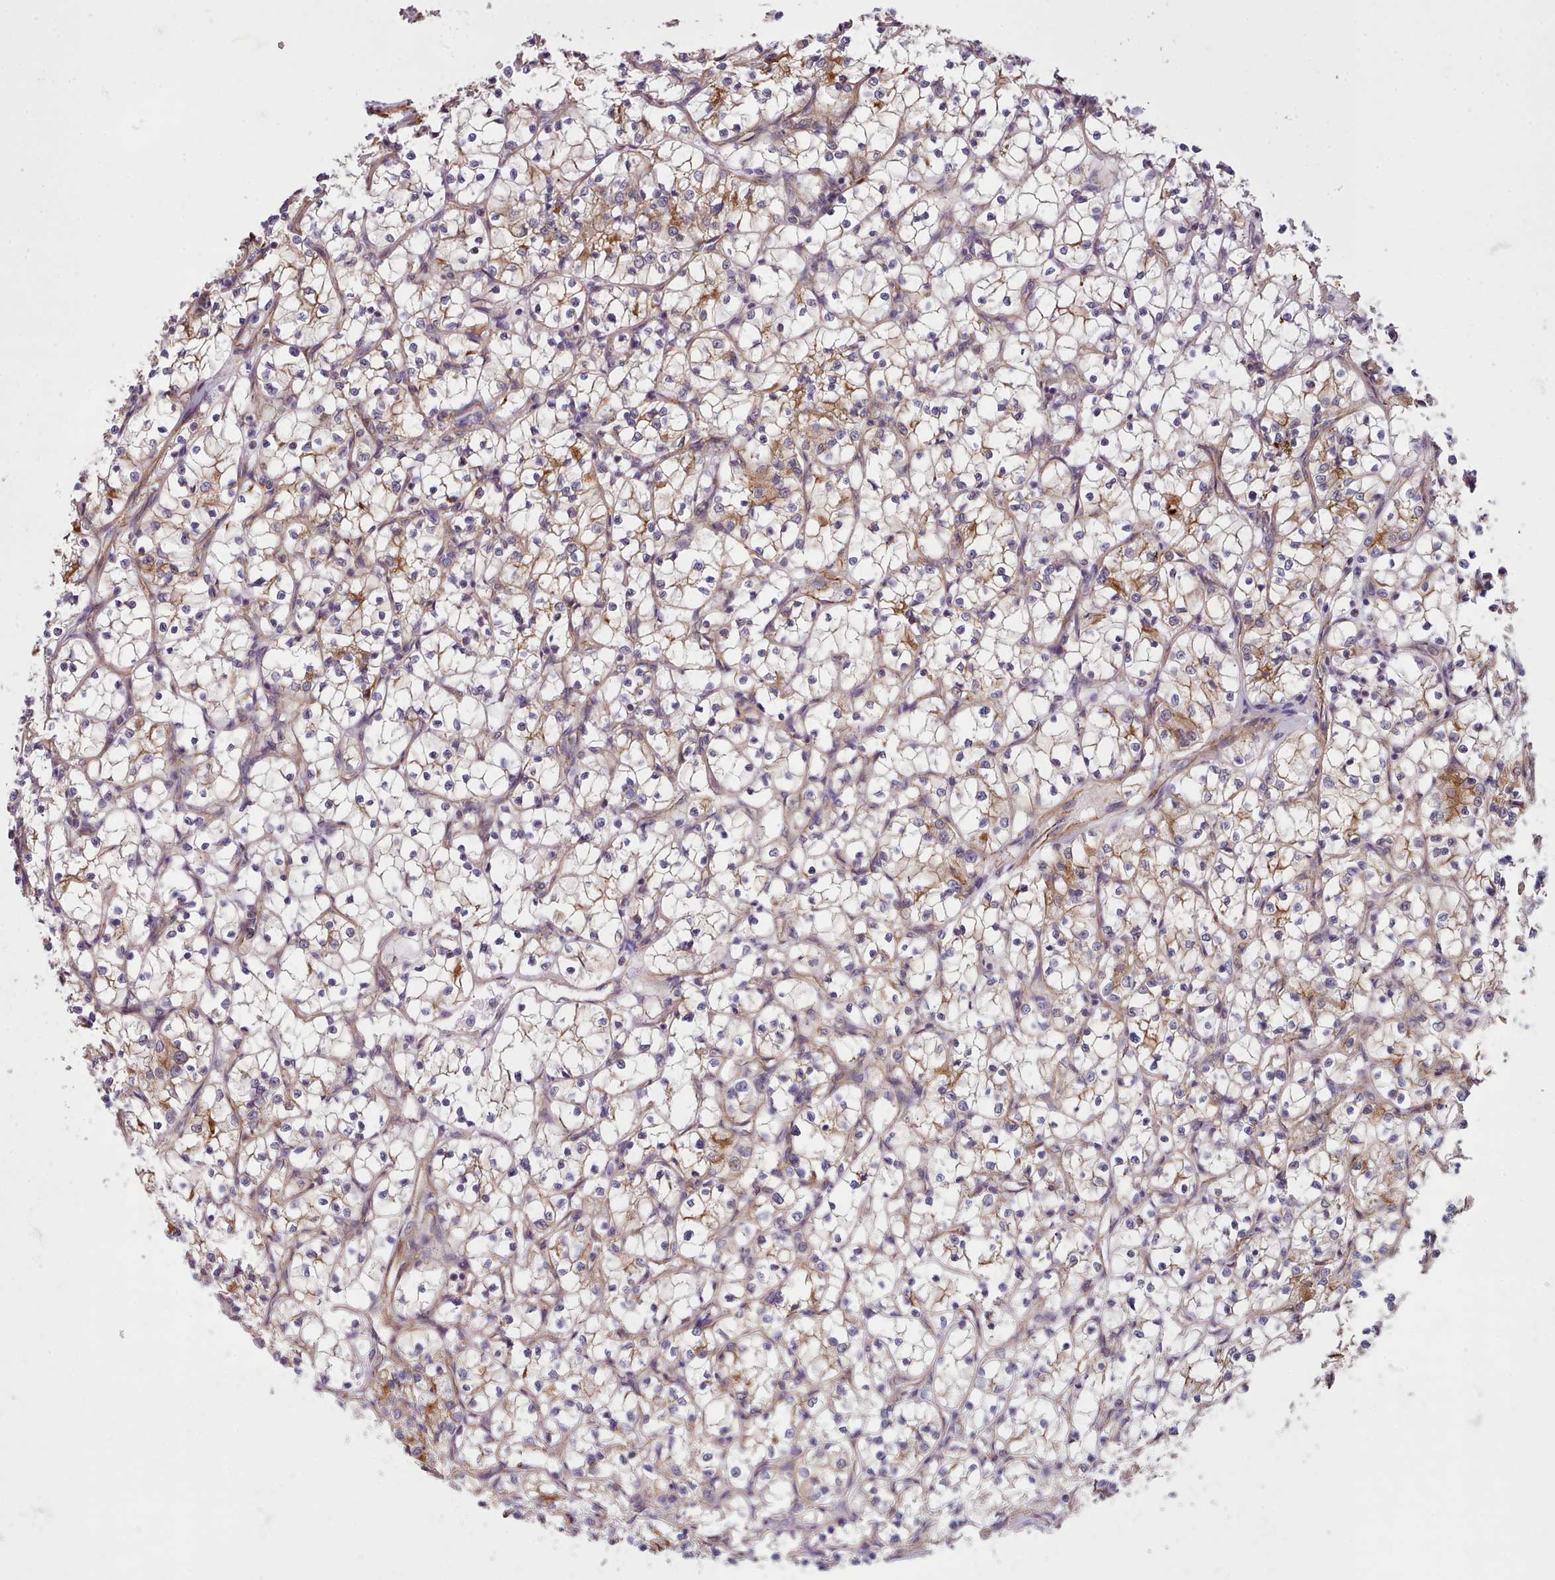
{"staining": {"intensity": "moderate", "quantity": "25%-75%", "location": "cytoplasmic/membranous"}, "tissue": "renal cancer", "cell_type": "Tumor cells", "image_type": "cancer", "snomed": [{"axis": "morphology", "description": "Adenocarcinoma, NOS"}, {"axis": "topography", "description": "Kidney"}], "caption": "Immunohistochemistry (IHC) (DAB) staining of human adenocarcinoma (renal) reveals moderate cytoplasmic/membranous protein staining in approximately 25%-75% of tumor cells.", "gene": "MRPL46", "patient": {"sex": "female", "age": 69}}